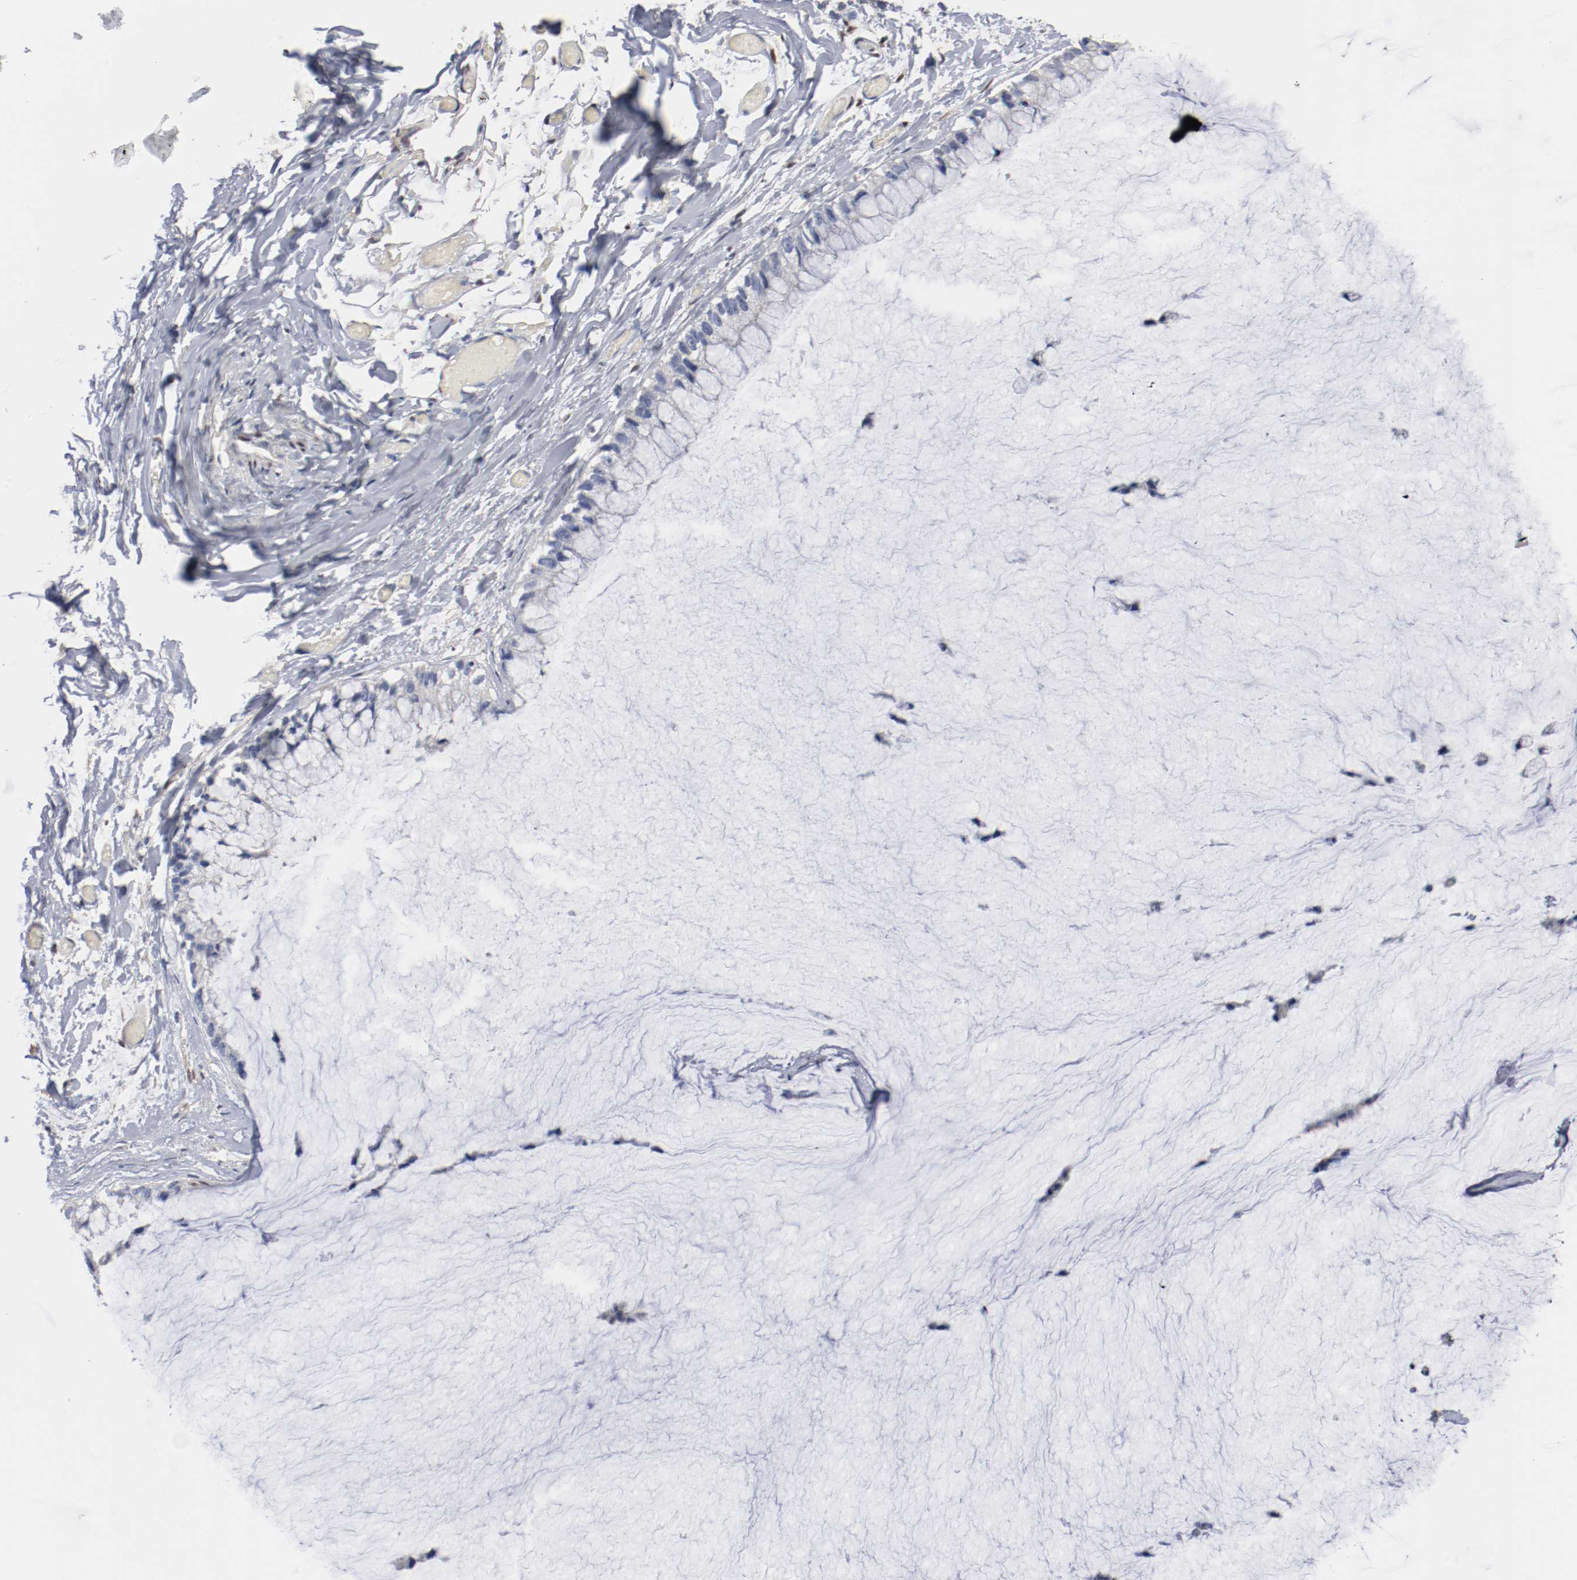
{"staining": {"intensity": "negative", "quantity": "none", "location": "none"}, "tissue": "ovarian cancer", "cell_type": "Tumor cells", "image_type": "cancer", "snomed": [{"axis": "morphology", "description": "Cystadenocarcinoma, mucinous, NOS"}, {"axis": "topography", "description": "Ovary"}], "caption": "There is no significant positivity in tumor cells of mucinous cystadenocarcinoma (ovarian).", "gene": "ZEB2", "patient": {"sex": "female", "age": 39}}